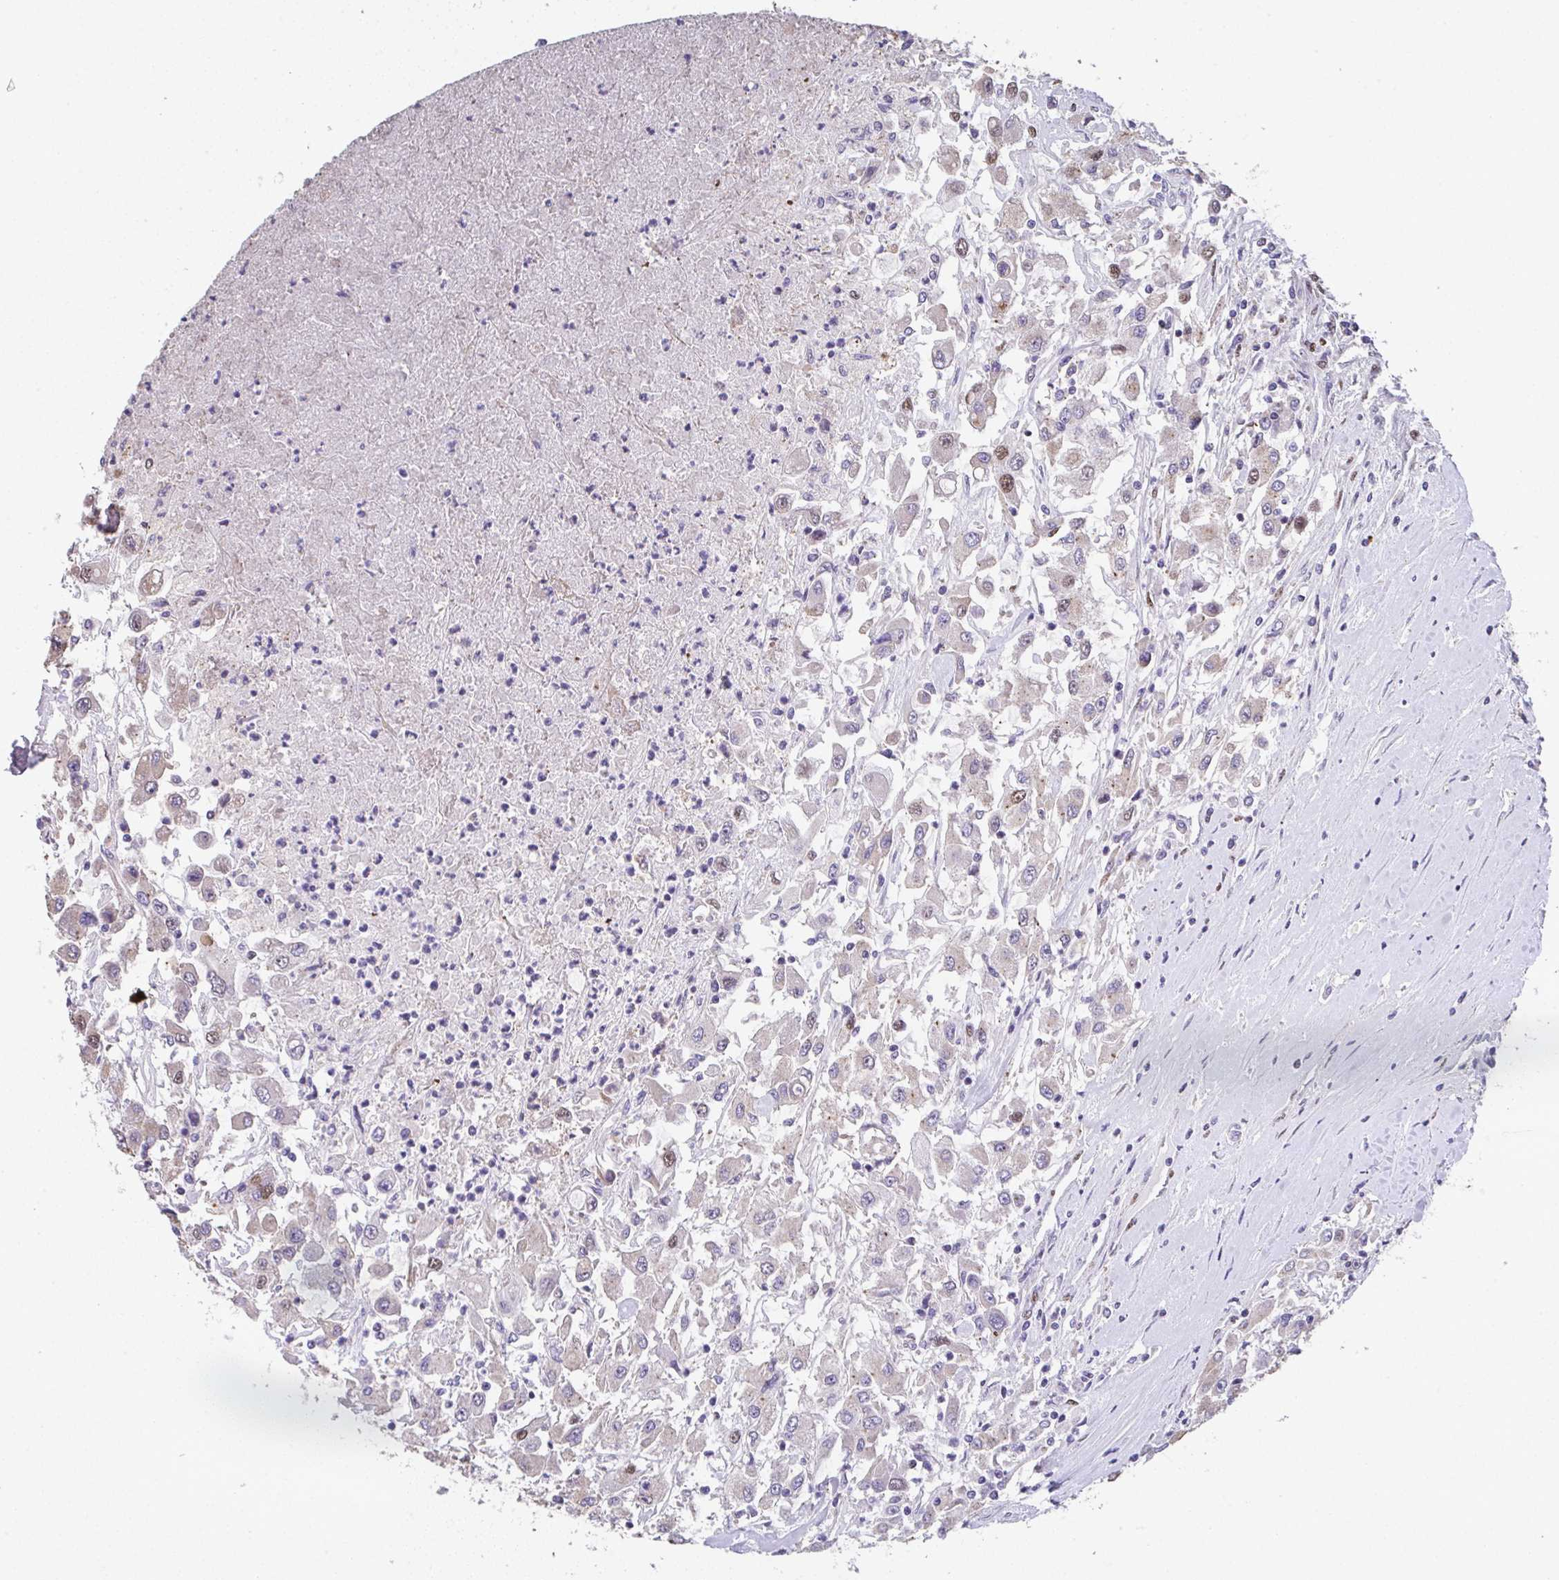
{"staining": {"intensity": "moderate", "quantity": "<25%", "location": "nuclear"}, "tissue": "renal cancer", "cell_type": "Tumor cells", "image_type": "cancer", "snomed": [{"axis": "morphology", "description": "Adenocarcinoma, NOS"}, {"axis": "topography", "description": "Kidney"}], "caption": "The photomicrograph demonstrates a brown stain indicating the presence of a protein in the nuclear of tumor cells in renal adenocarcinoma. The staining was performed using DAB to visualize the protein expression in brown, while the nuclei were stained in blue with hematoxylin (Magnification: 20x).", "gene": "RUNDC3B", "patient": {"sex": "female", "age": 67}}